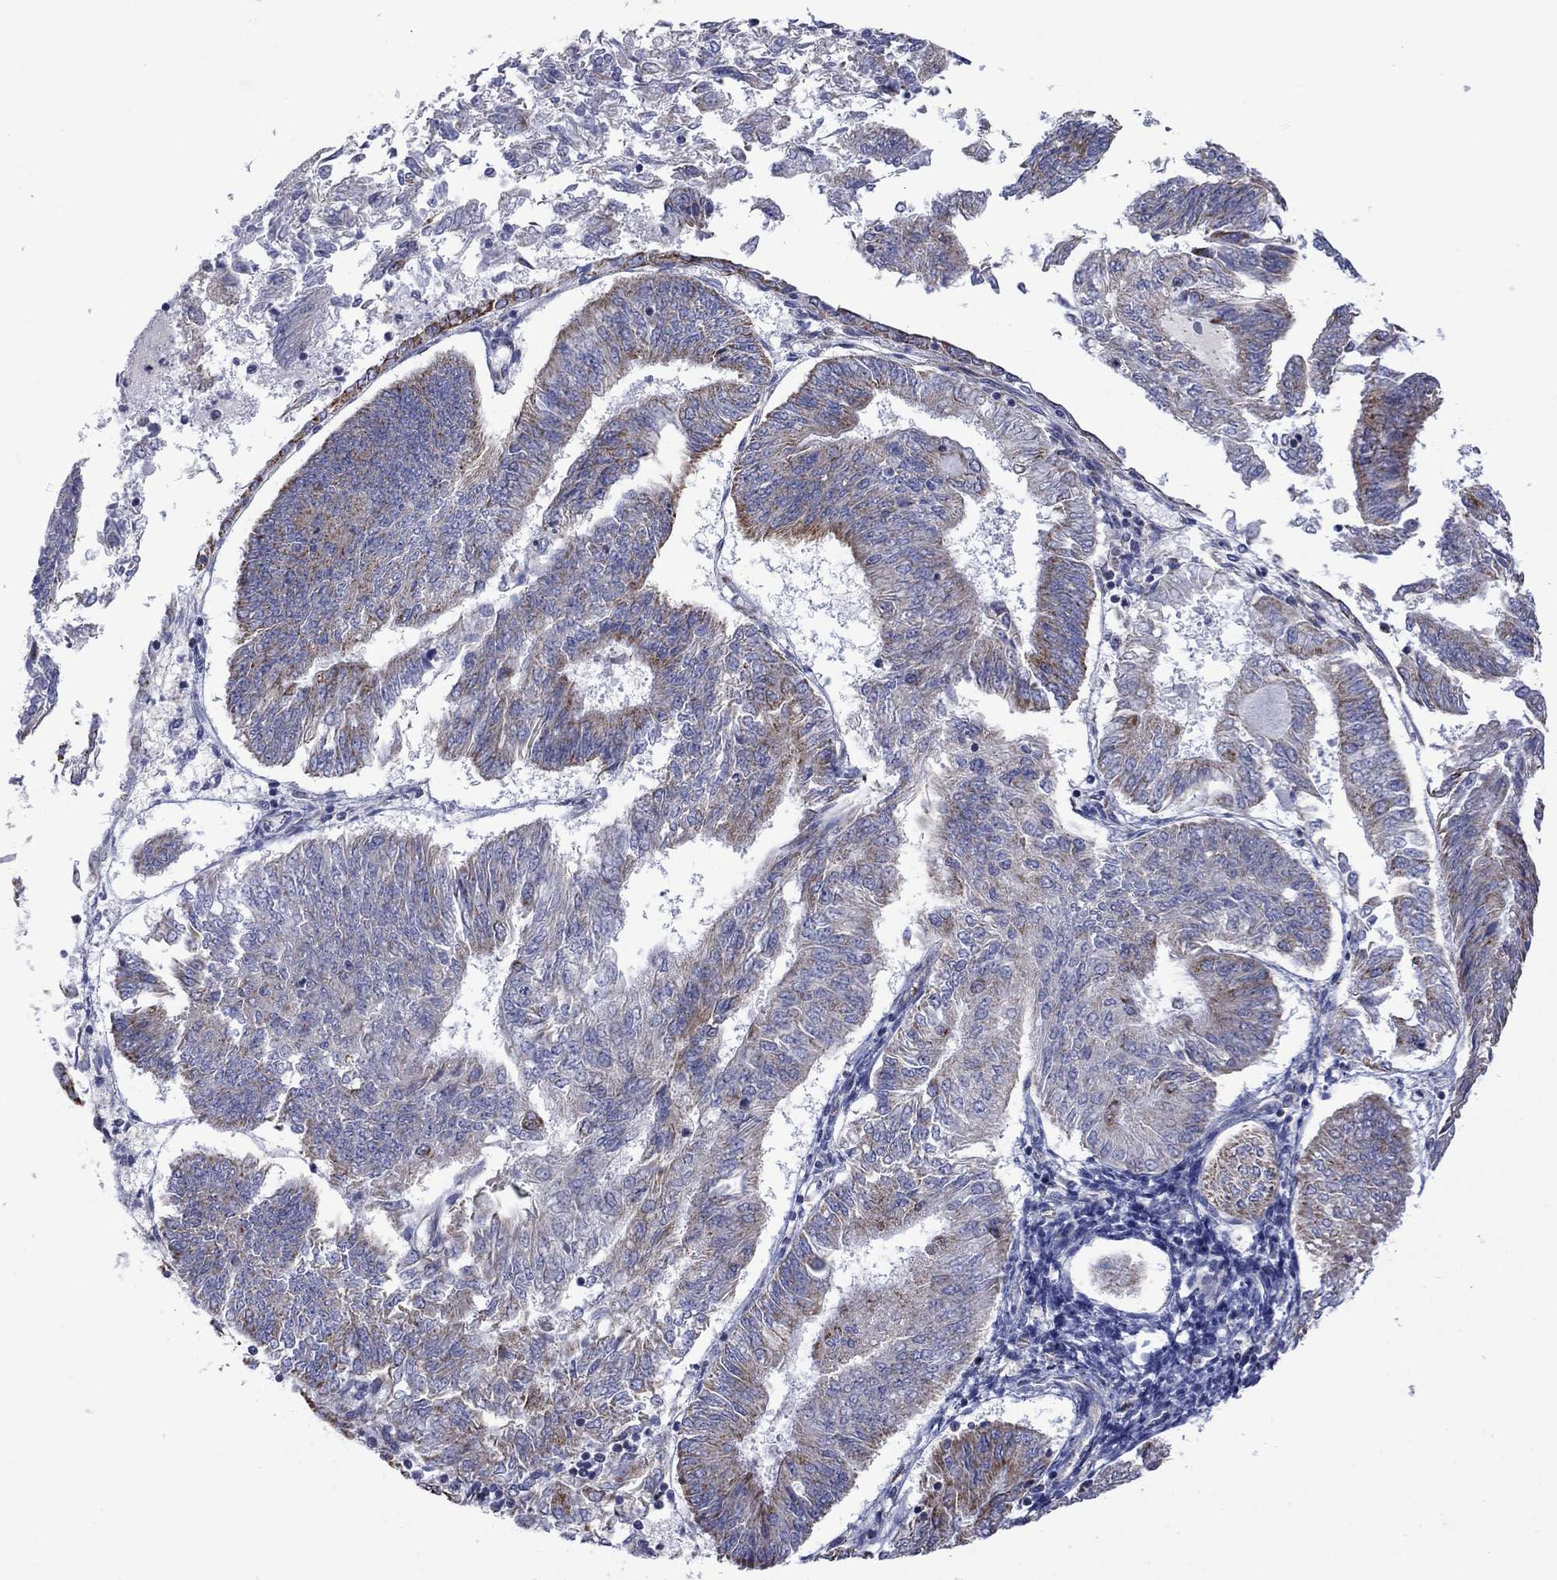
{"staining": {"intensity": "strong", "quantity": "<25%", "location": "cytoplasmic/membranous"}, "tissue": "endometrial cancer", "cell_type": "Tumor cells", "image_type": "cancer", "snomed": [{"axis": "morphology", "description": "Adenocarcinoma, NOS"}, {"axis": "topography", "description": "Endometrium"}], "caption": "Protein staining exhibits strong cytoplasmic/membranous positivity in approximately <25% of tumor cells in endometrial adenocarcinoma.", "gene": "CISD1", "patient": {"sex": "female", "age": 58}}